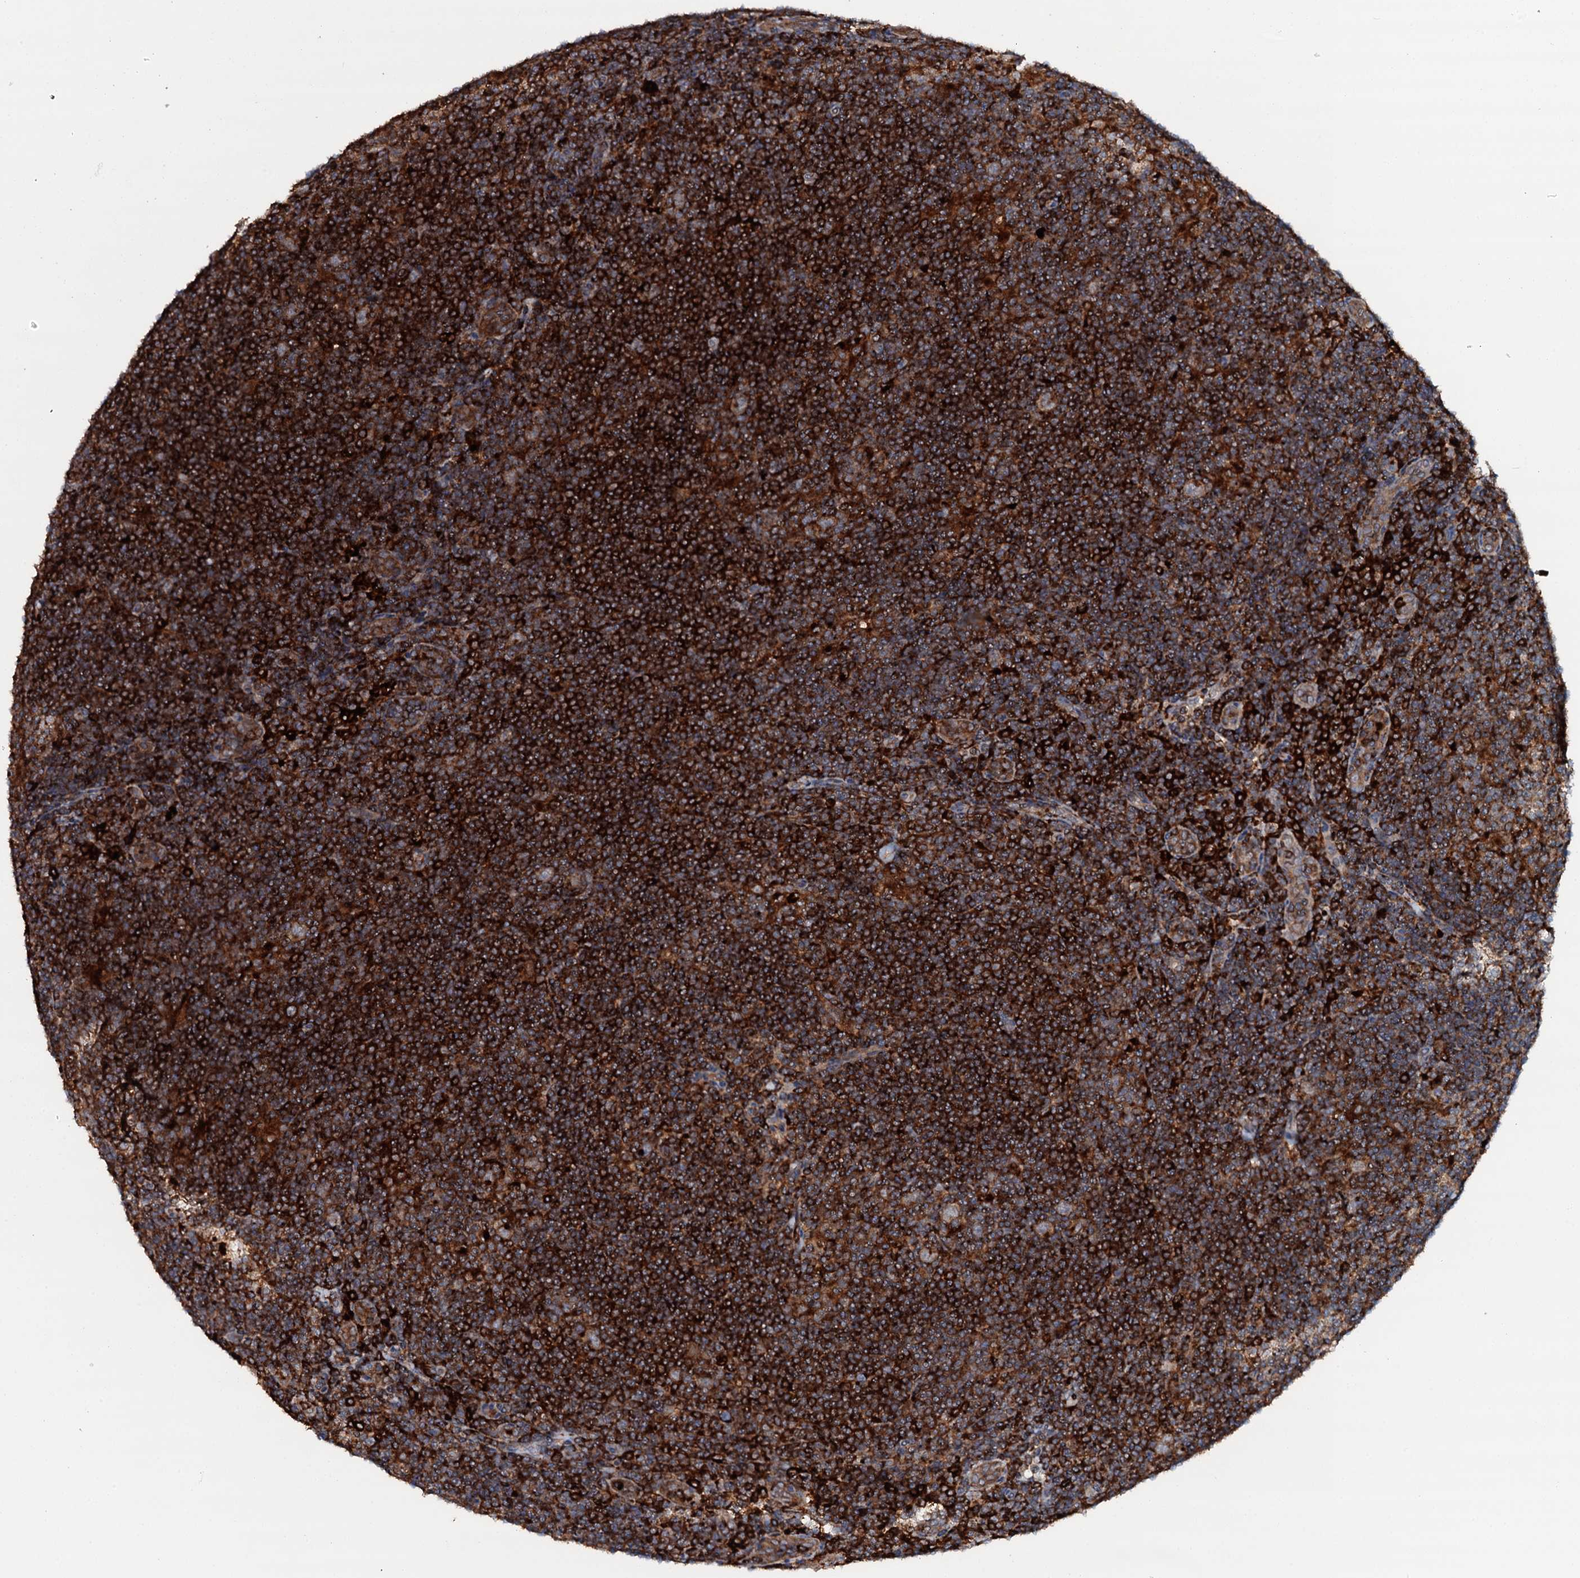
{"staining": {"intensity": "moderate", "quantity": "<25%", "location": "cytoplasmic/membranous"}, "tissue": "lymphoma", "cell_type": "Tumor cells", "image_type": "cancer", "snomed": [{"axis": "morphology", "description": "Hodgkin's disease, NOS"}, {"axis": "topography", "description": "Lymph node"}], "caption": "The micrograph demonstrates immunohistochemical staining of lymphoma. There is moderate cytoplasmic/membranous staining is identified in about <25% of tumor cells. (DAB = brown stain, brightfield microscopy at high magnification).", "gene": "VAMP8", "patient": {"sex": "female", "age": 57}}